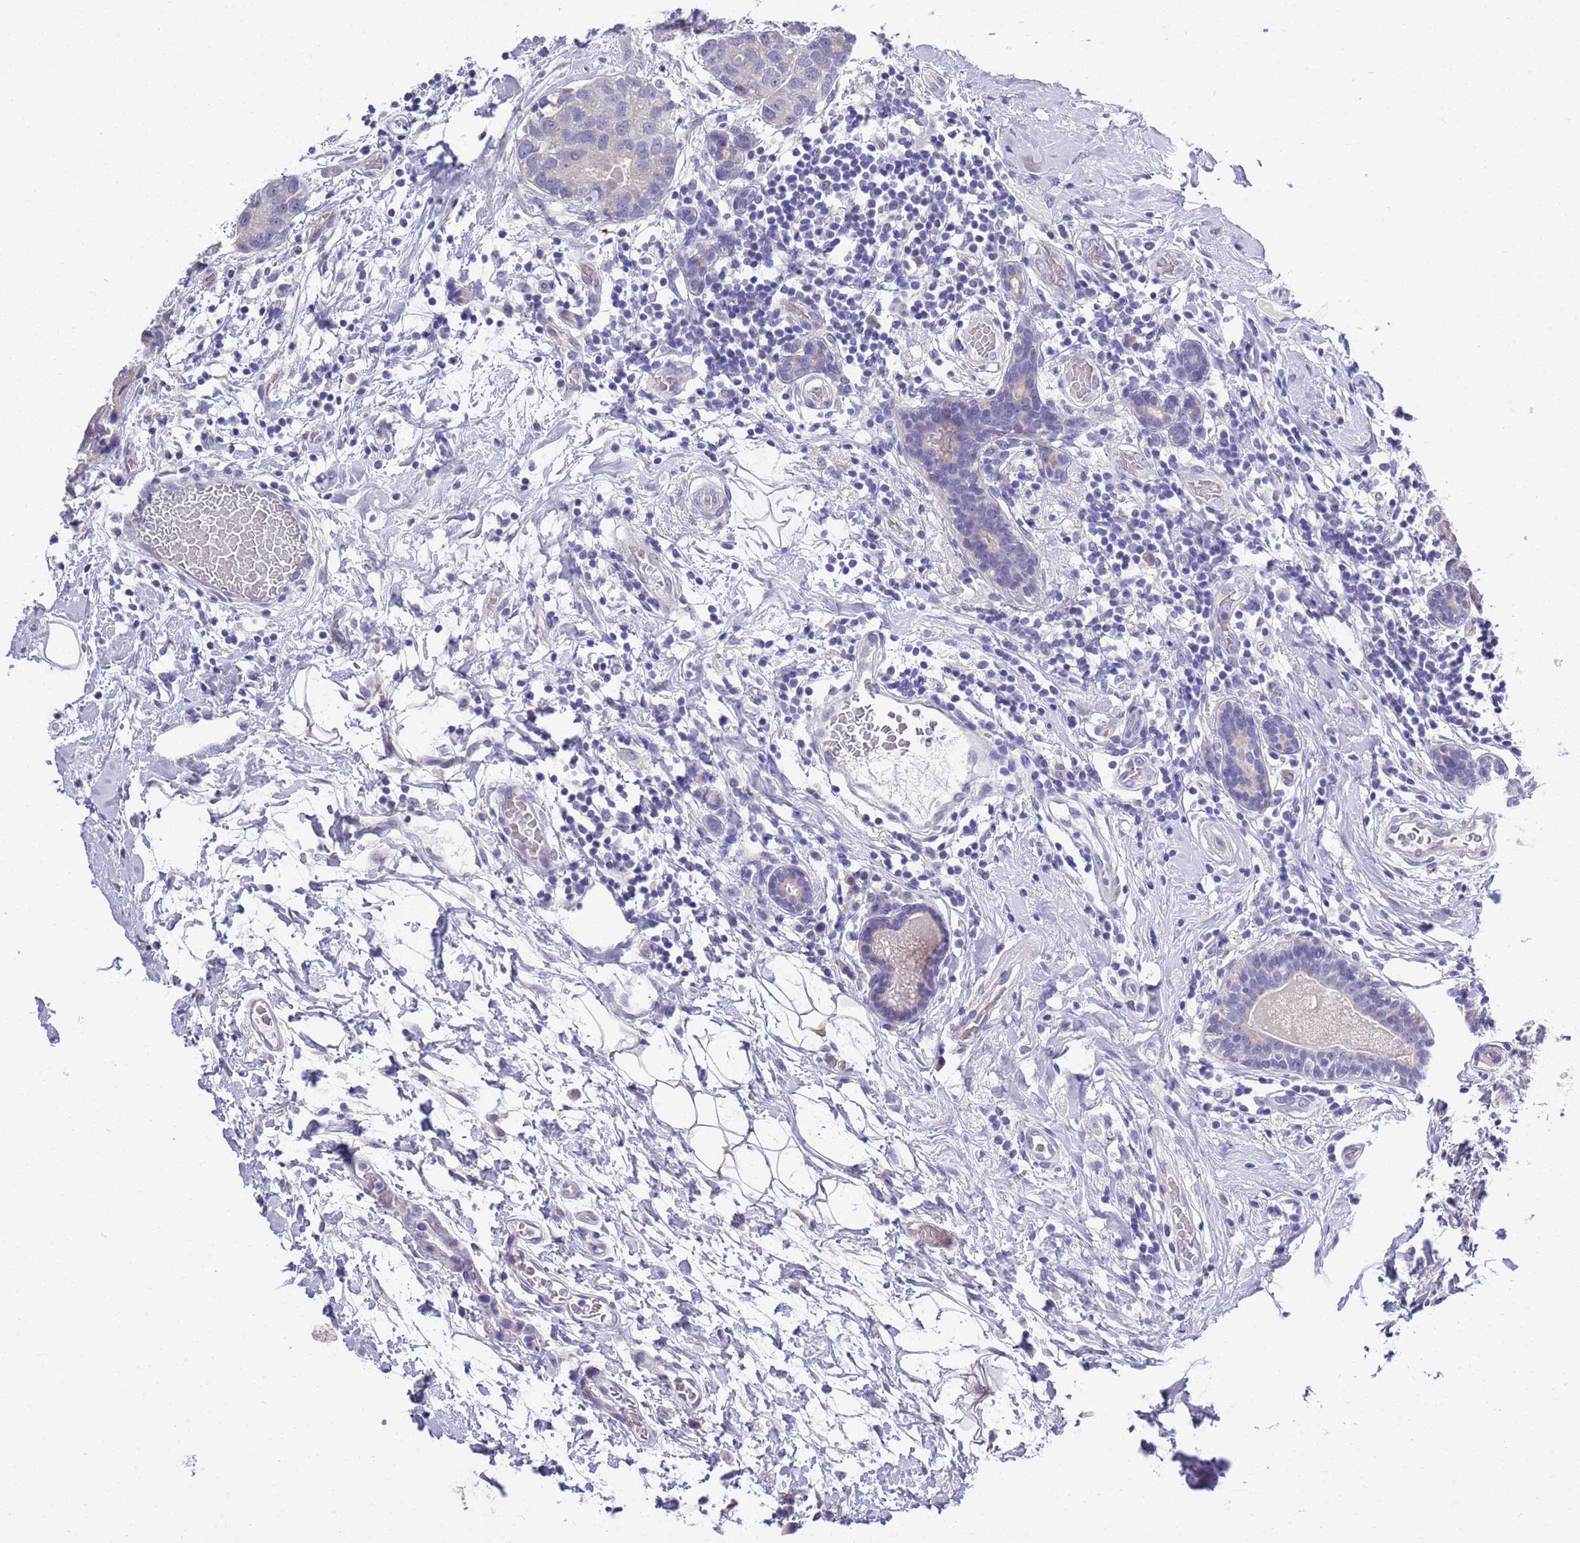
{"staining": {"intensity": "negative", "quantity": "none", "location": "none"}, "tissue": "breast cancer", "cell_type": "Tumor cells", "image_type": "cancer", "snomed": [{"axis": "morphology", "description": "Duct carcinoma"}, {"axis": "topography", "description": "Breast"}], "caption": "There is no significant expression in tumor cells of intraductal carcinoma (breast). (Brightfield microscopy of DAB immunohistochemistry at high magnification).", "gene": "BRMS1L", "patient": {"sex": "female", "age": 62}}